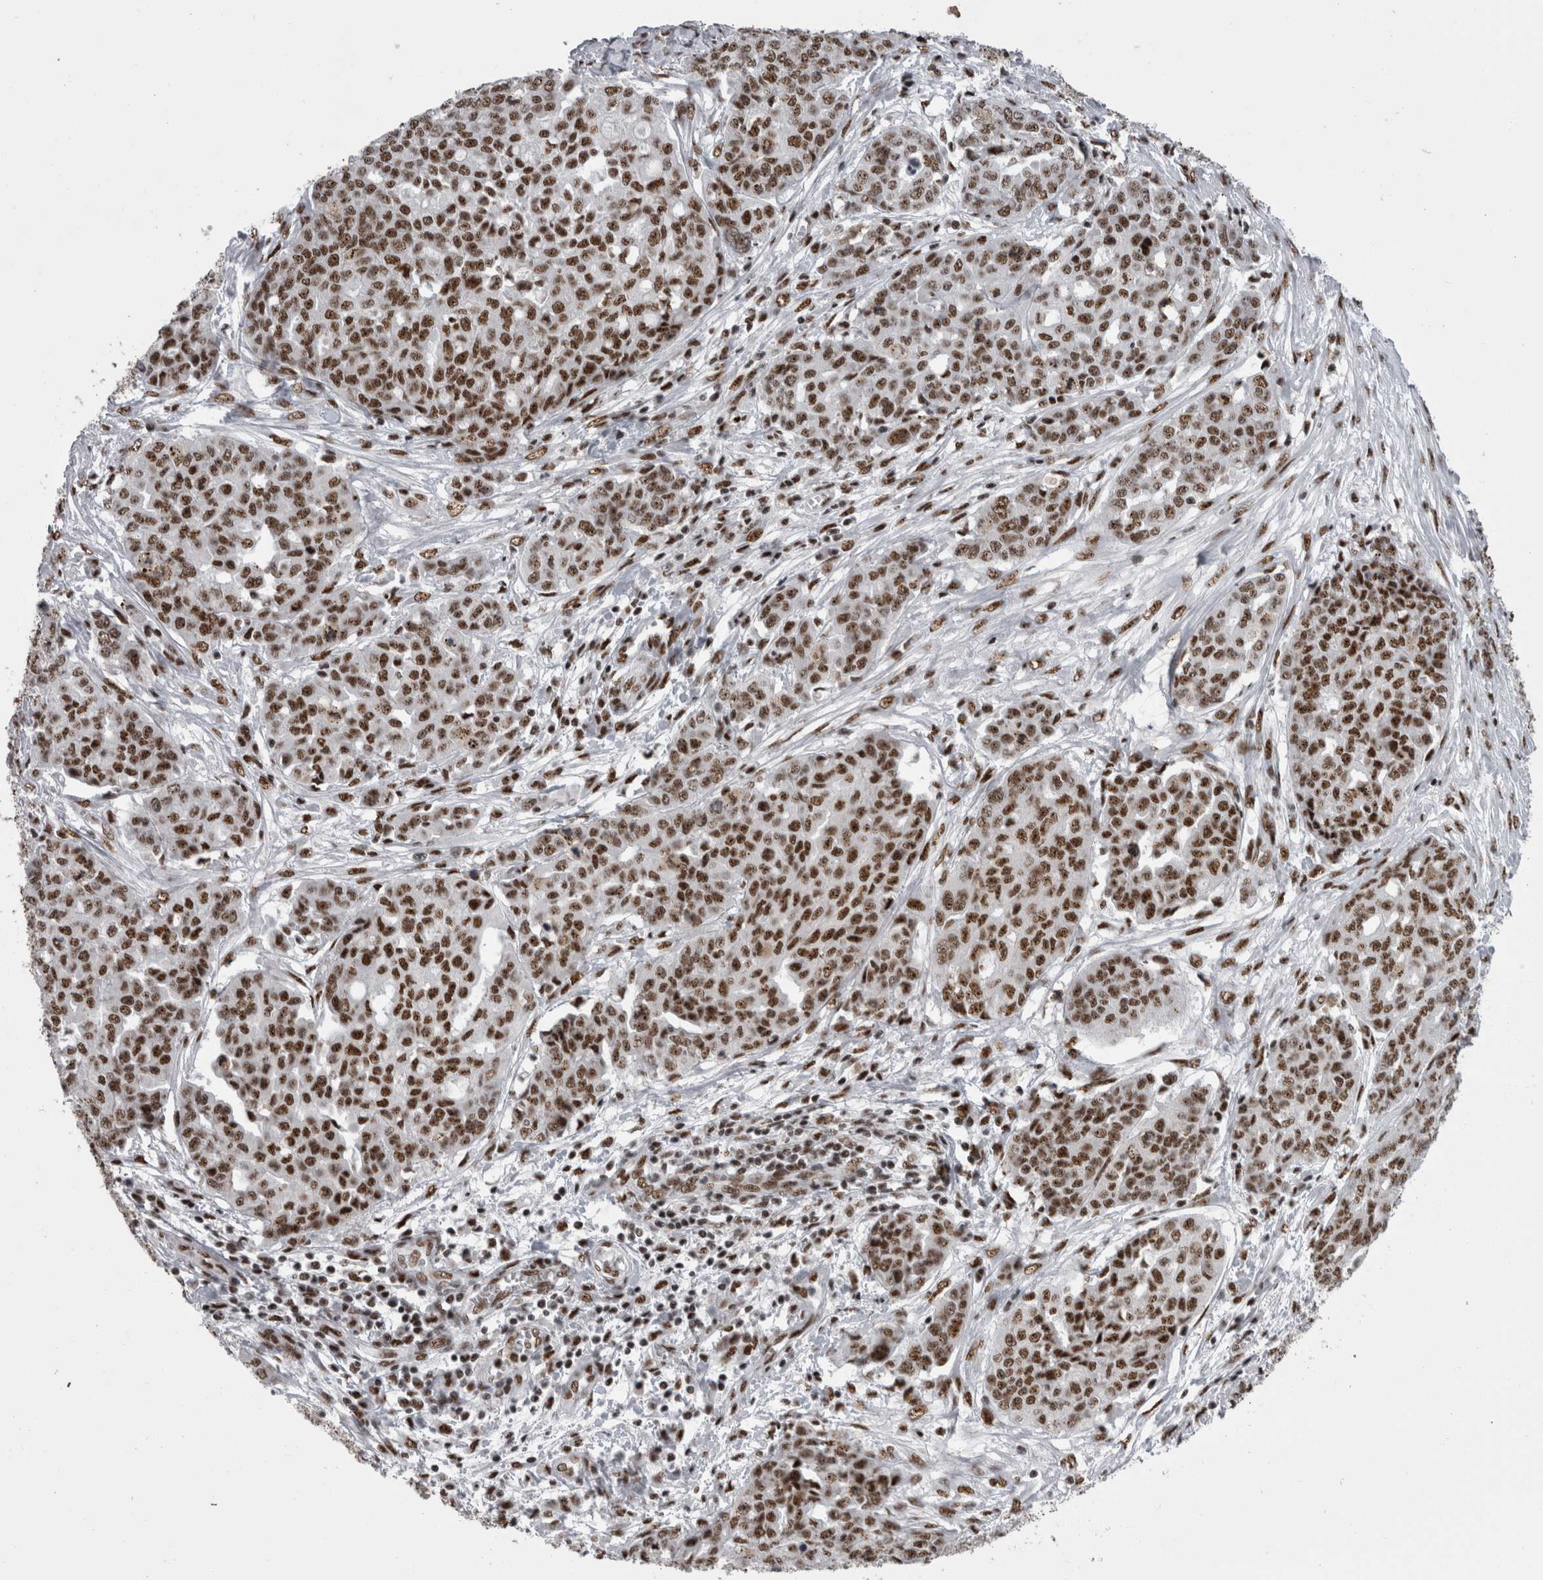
{"staining": {"intensity": "strong", "quantity": ">75%", "location": "nuclear"}, "tissue": "ovarian cancer", "cell_type": "Tumor cells", "image_type": "cancer", "snomed": [{"axis": "morphology", "description": "Cystadenocarcinoma, serous, NOS"}, {"axis": "topography", "description": "Soft tissue"}, {"axis": "topography", "description": "Ovary"}], "caption": "A brown stain shows strong nuclear expression of a protein in human ovarian cancer tumor cells.", "gene": "SNRNP40", "patient": {"sex": "female", "age": 57}}